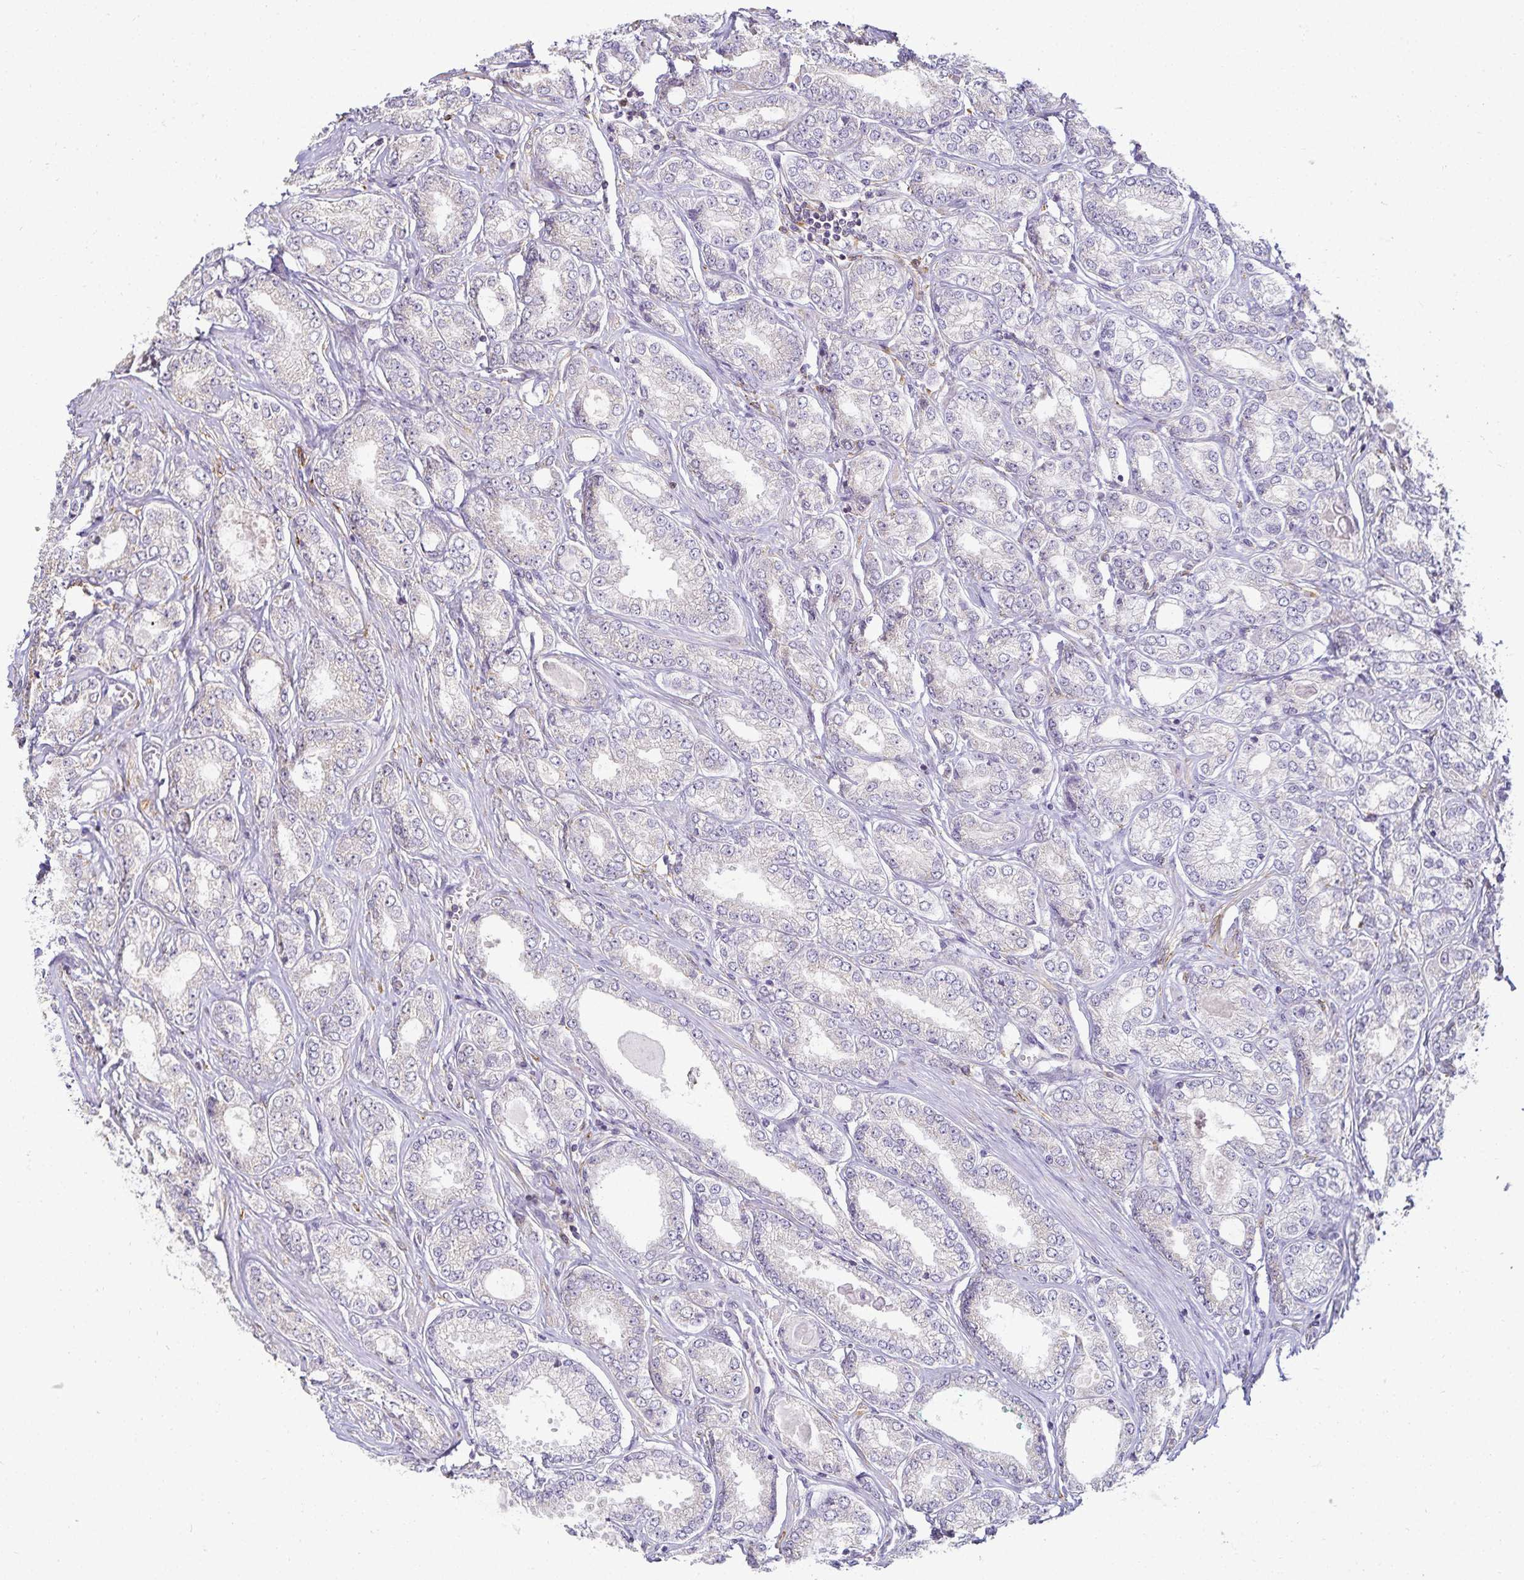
{"staining": {"intensity": "negative", "quantity": "none", "location": "none"}, "tissue": "prostate cancer", "cell_type": "Tumor cells", "image_type": "cancer", "snomed": [{"axis": "morphology", "description": "Adenocarcinoma, High grade"}, {"axis": "topography", "description": "Prostate"}], "caption": "This is an immunohistochemistry (IHC) photomicrograph of prostate cancer. There is no staining in tumor cells.", "gene": "GP2", "patient": {"sex": "male", "age": 68}}